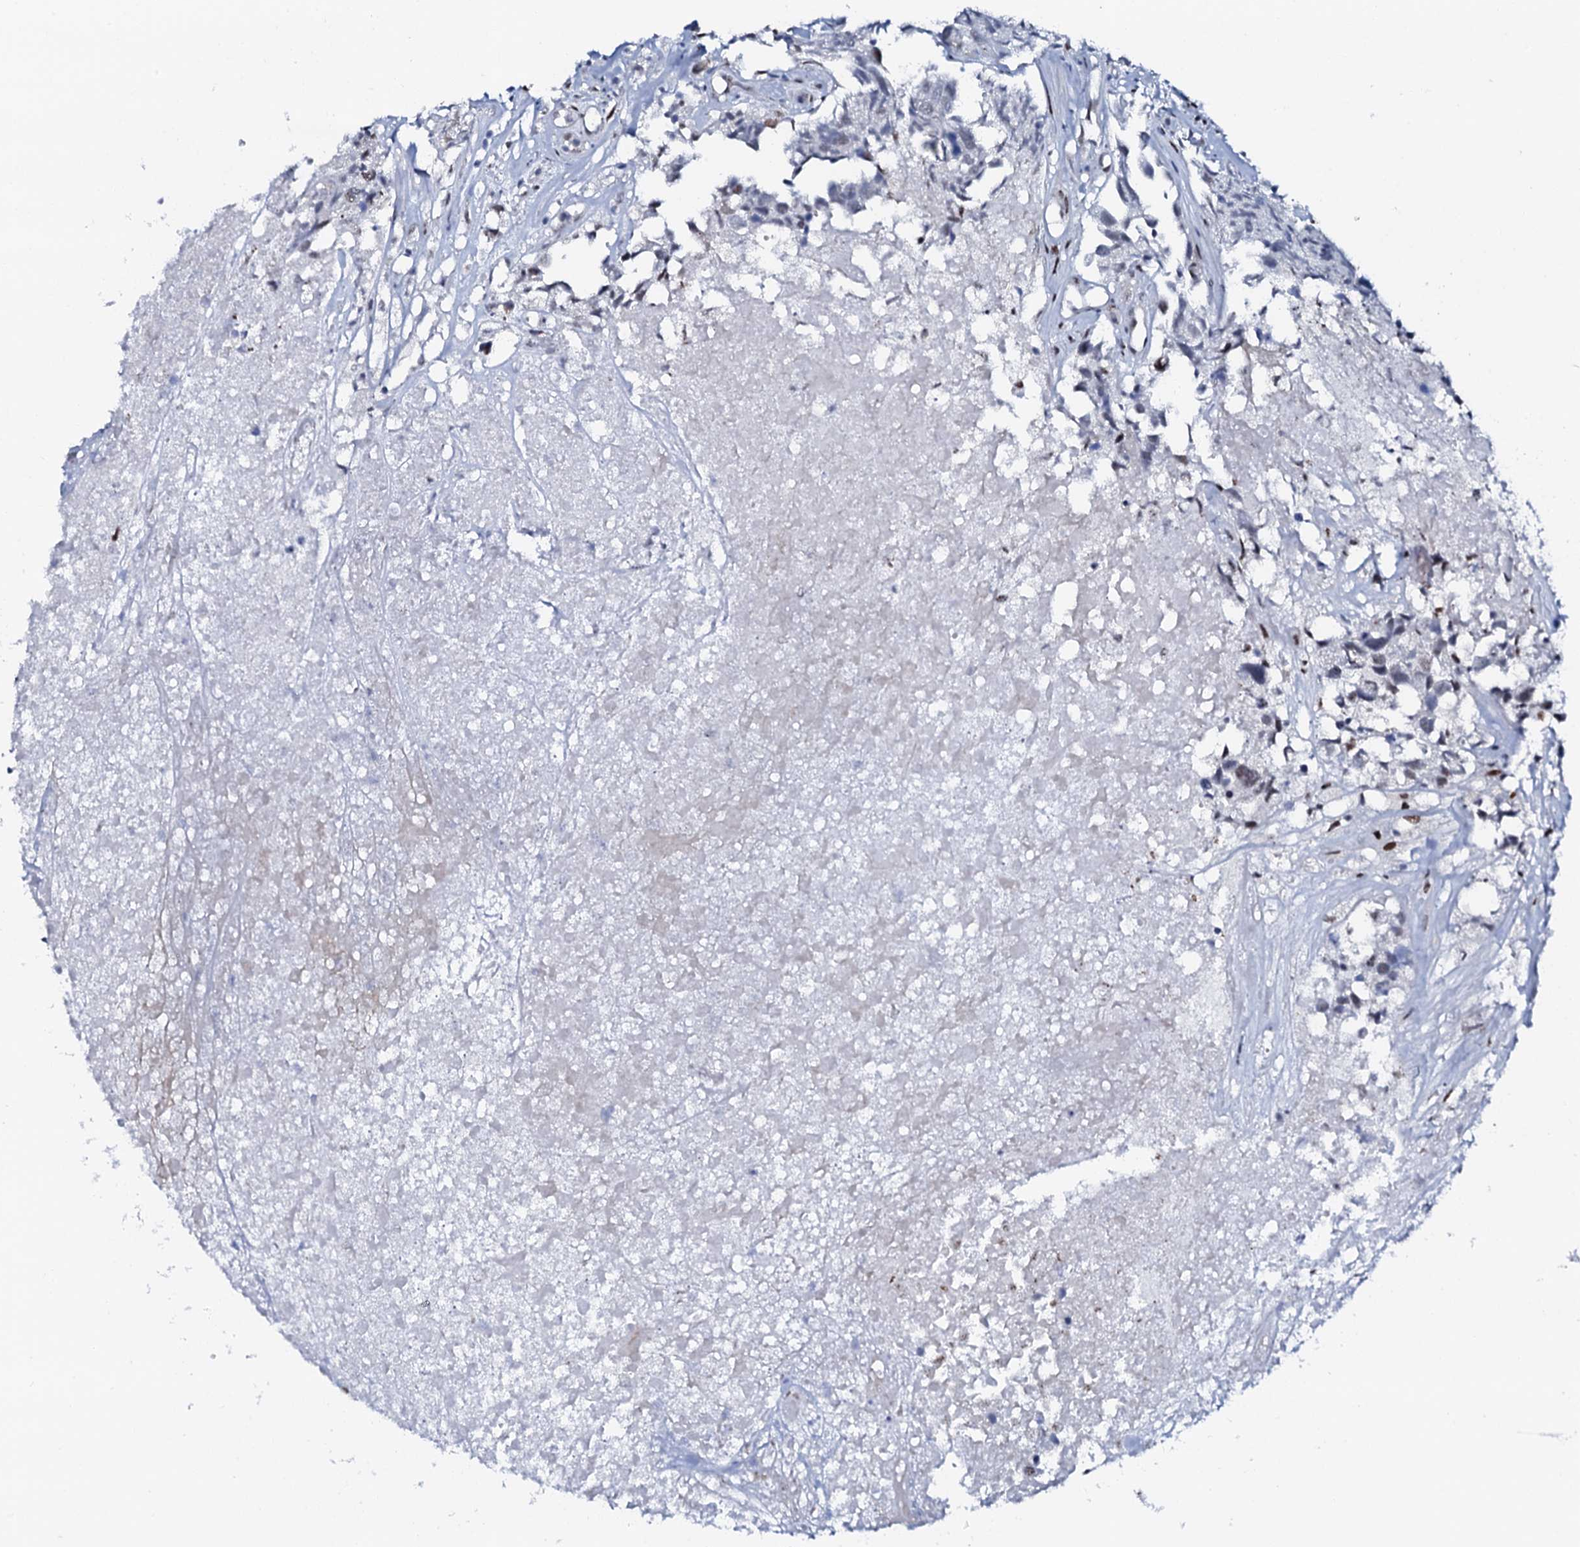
{"staining": {"intensity": "weak", "quantity": "<25%", "location": "nuclear"}, "tissue": "urothelial cancer", "cell_type": "Tumor cells", "image_type": "cancer", "snomed": [{"axis": "morphology", "description": "Urothelial carcinoma, High grade"}, {"axis": "topography", "description": "Urinary bladder"}], "caption": "Immunohistochemistry of human urothelial carcinoma (high-grade) exhibits no positivity in tumor cells. The staining was performed using DAB to visualize the protein expression in brown, while the nuclei were stained in blue with hematoxylin (Magnification: 20x).", "gene": "NKAPD1", "patient": {"sex": "female", "age": 75}}